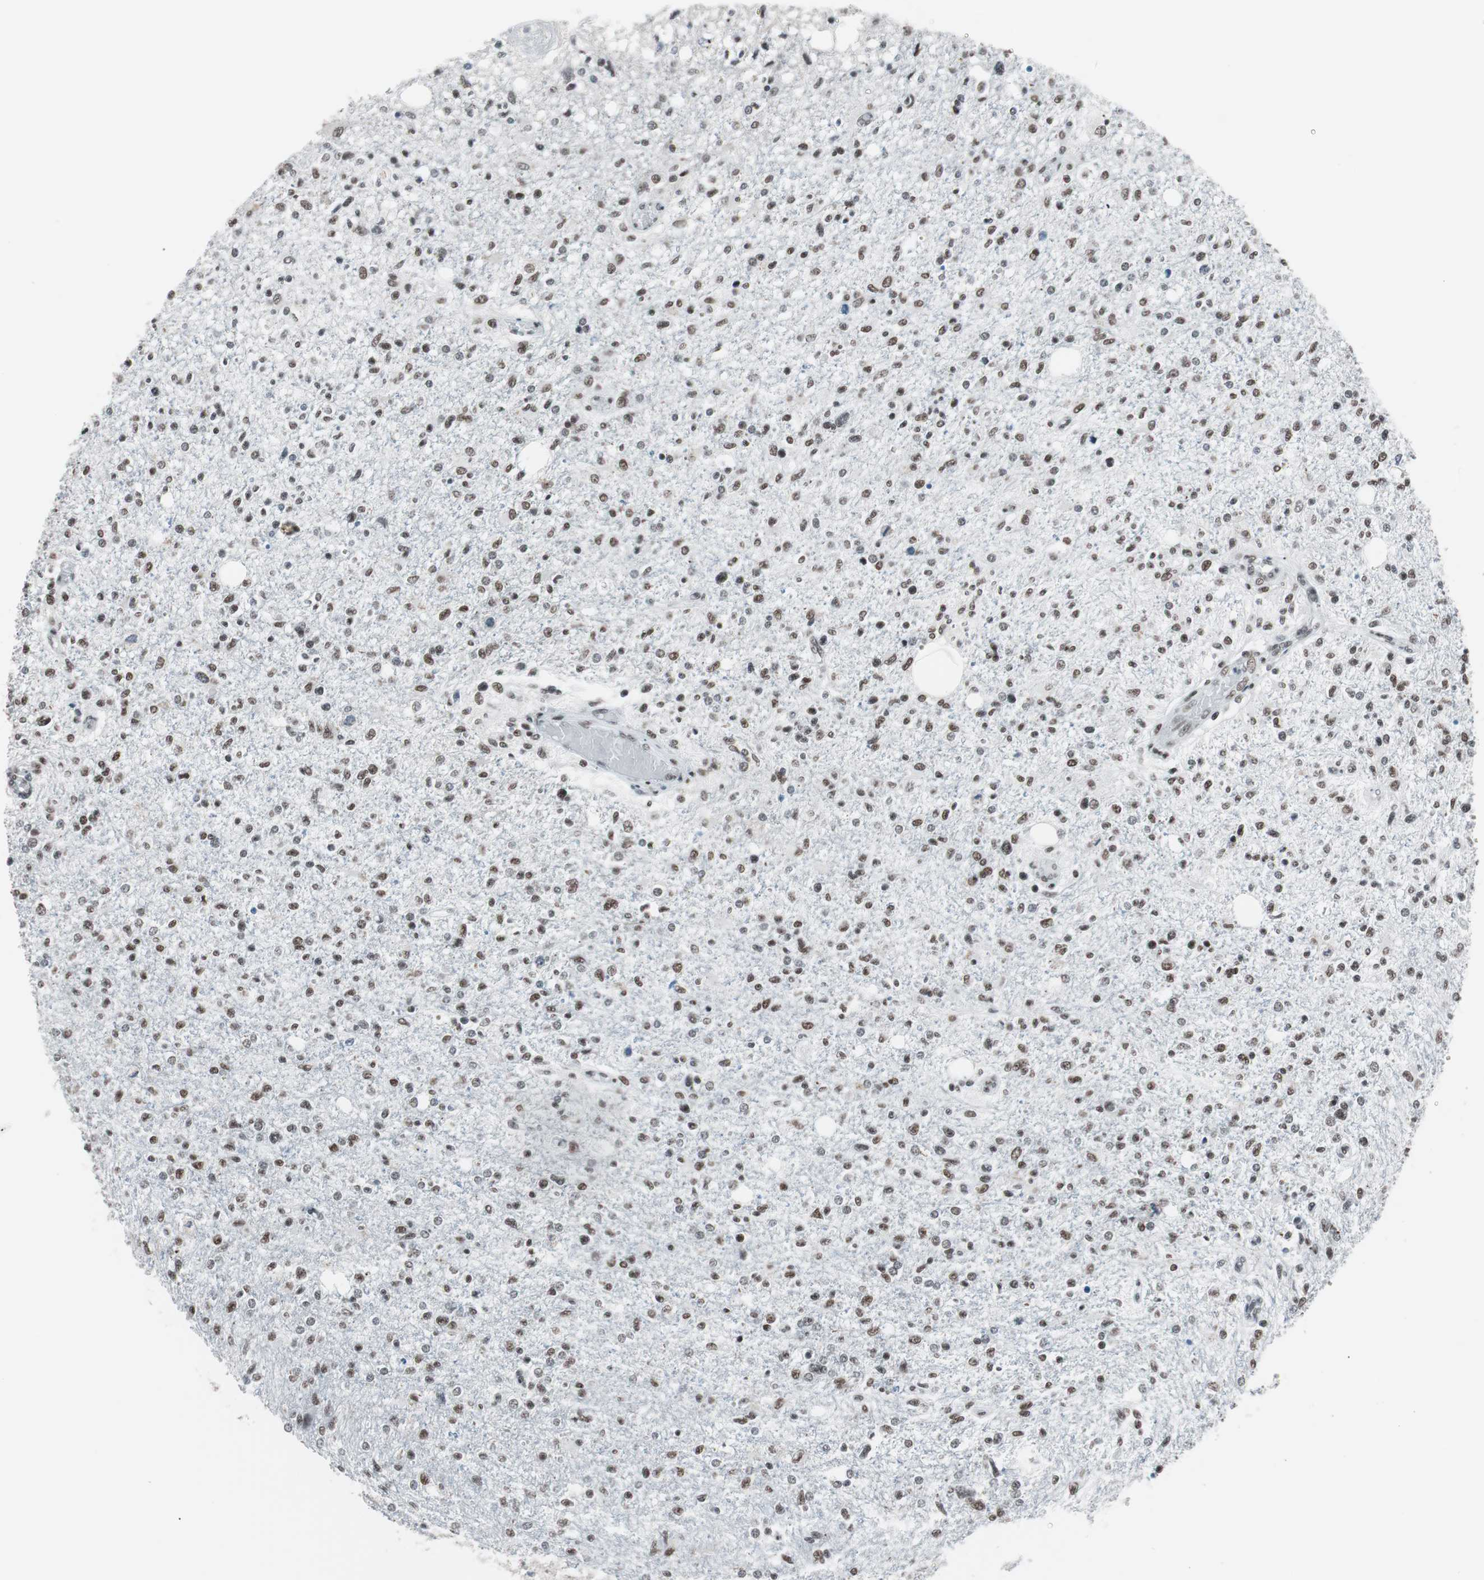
{"staining": {"intensity": "moderate", "quantity": "25%-75%", "location": "nuclear"}, "tissue": "glioma", "cell_type": "Tumor cells", "image_type": "cancer", "snomed": [{"axis": "morphology", "description": "Glioma, malignant, High grade"}, {"axis": "topography", "description": "Cerebral cortex"}], "caption": "Immunohistochemical staining of glioma exhibits moderate nuclear protein expression in approximately 25%-75% of tumor cells.", "gene": "ARID1A", "patient": {"sex": "male", "age": 76}}